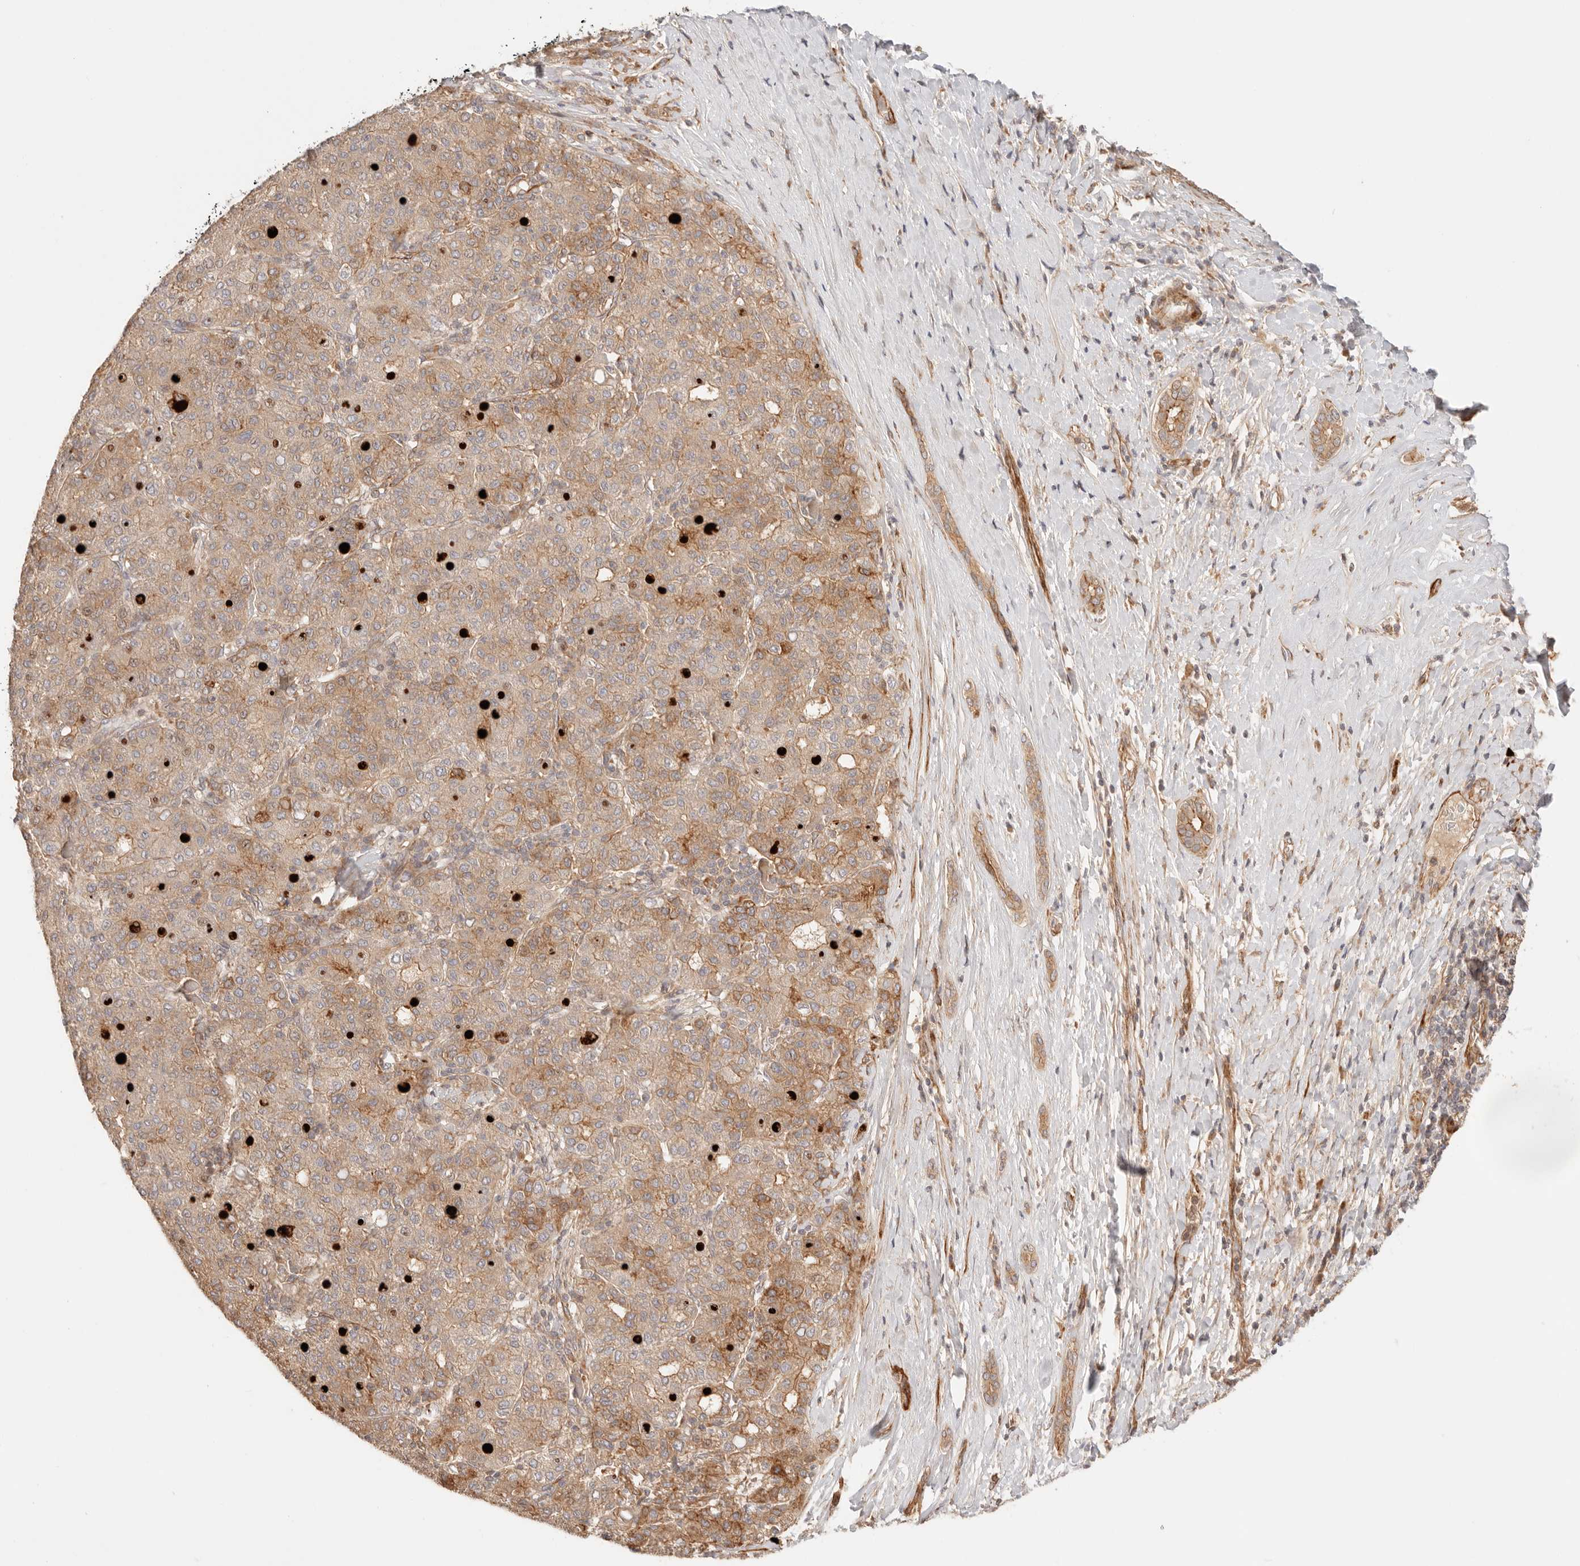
{"staining": {"intensity": "moderate", "quantity": ">75%", "location": "cytoplasmic/membranous"}, "tissue": "liver cancer", "cell_type": "Tumor cells", "image_type": "cancer", "snomed": [{"axis": "morphology", "description": "Carcinoma, Hepatocellular, NOS"}, {"axis": "topography", "description": "Liver"}], "caption": "Brown immunohistochemical staining in human liver cancer demonstrates moderate cytoplasmic/membranous expression in about >75% of tumor cells. (IHC, brightfield microscopy, high magnification).", "gene": "IL1R2", "patient": {"sex": "male", "age": 65}}